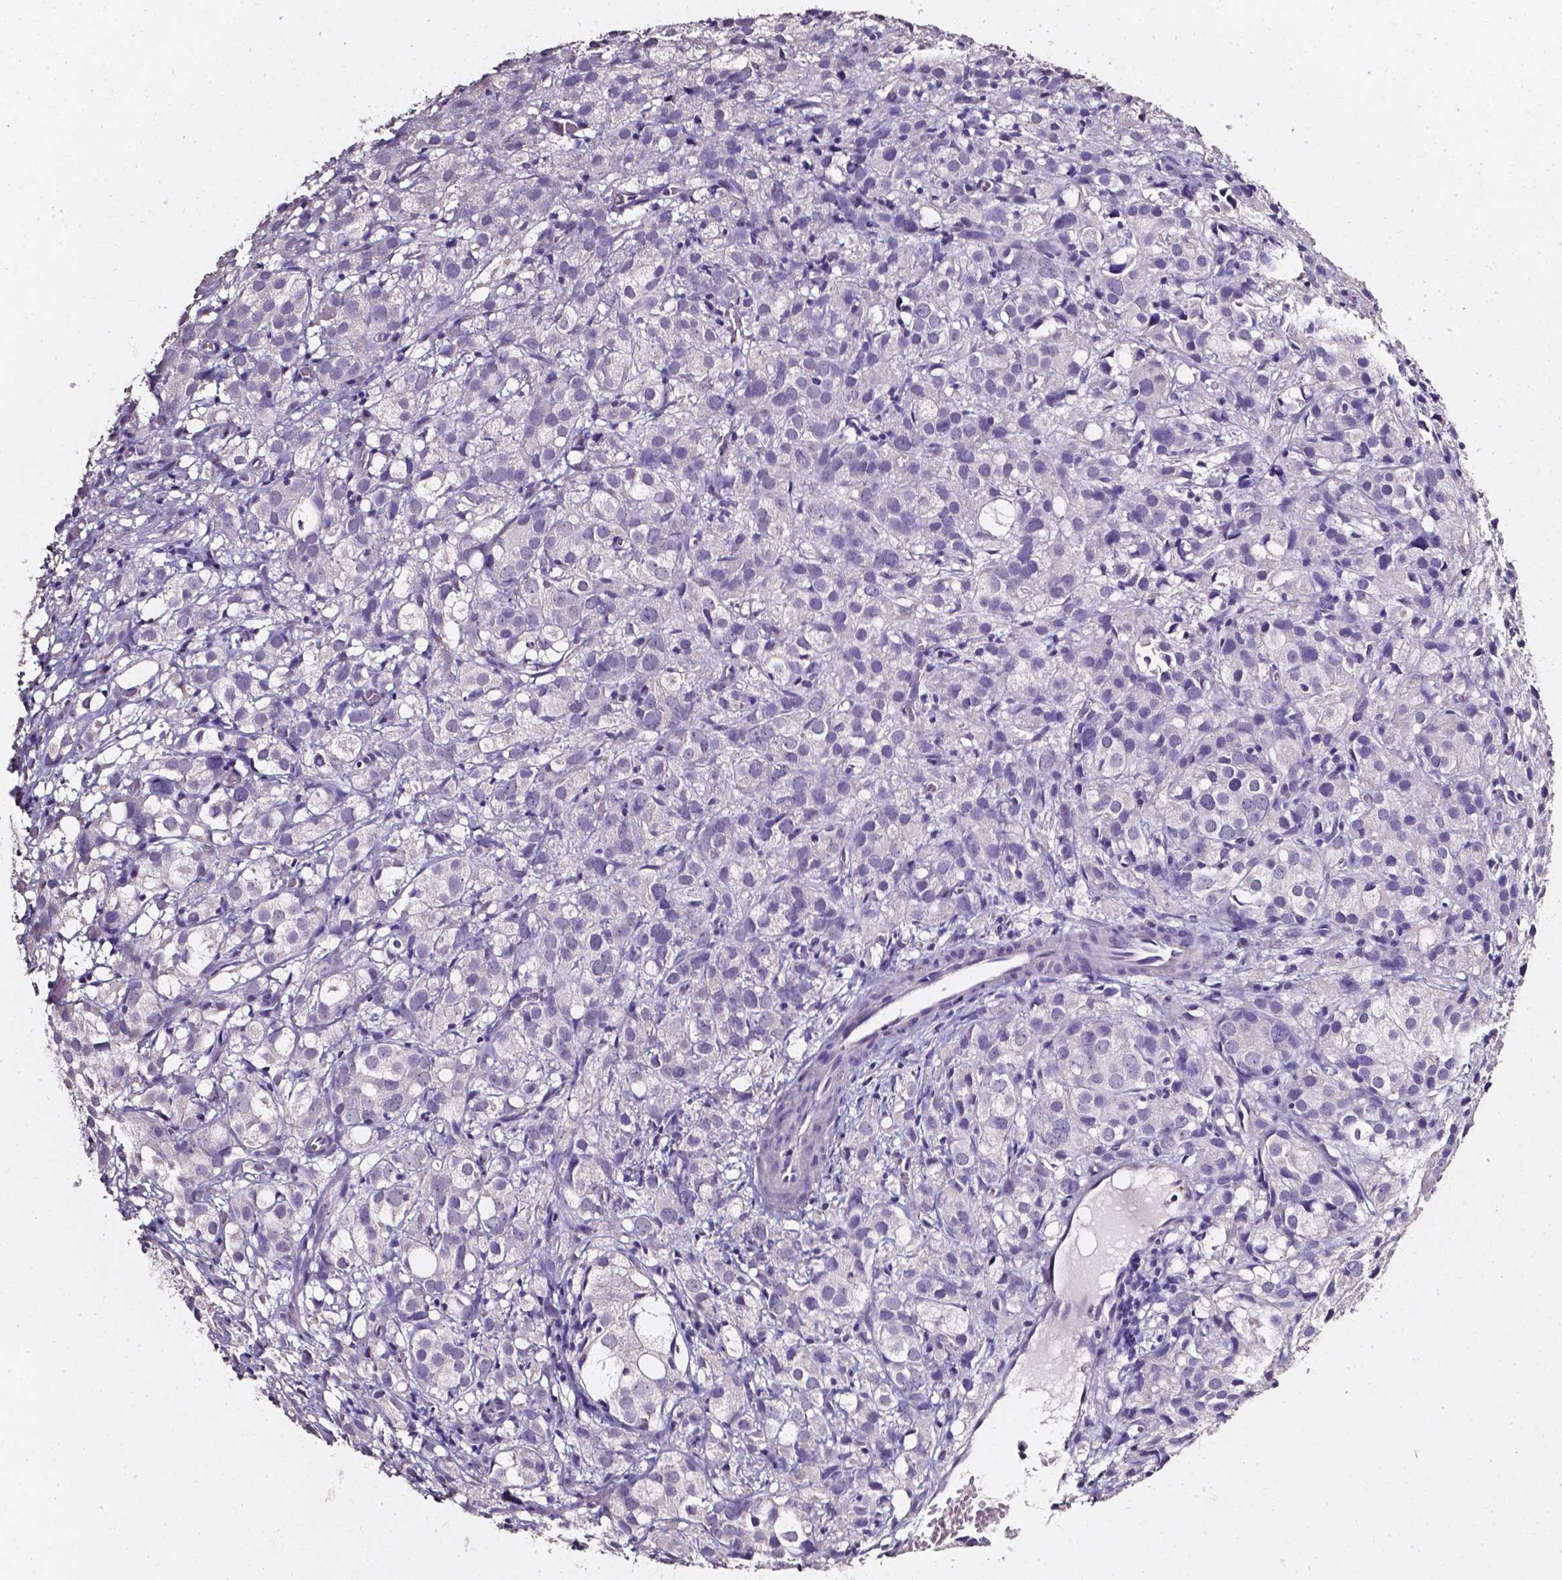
{"staining": {"intensity": "negative", "quantity": "none", "location": "none"}, "tissue": "prostate cancer", "cell_type": "Tumor cells", "image_type": "cancer", "snomed": [{"axis": "morphology", "description": "Adenocarcinoma, High grade"}, {"axis": "topography", "description": "Prostate"}], "caption": "Tumor cells are negative for brown protein staining in prostate cancer. The staining is performed using DAB (3,3'-diaminobenzidine) brown chromogen with nuclei counter-stained in using hematoxylin.", "gene": "AKR1B10", "patient": {"sex": "male", "age": 86}}